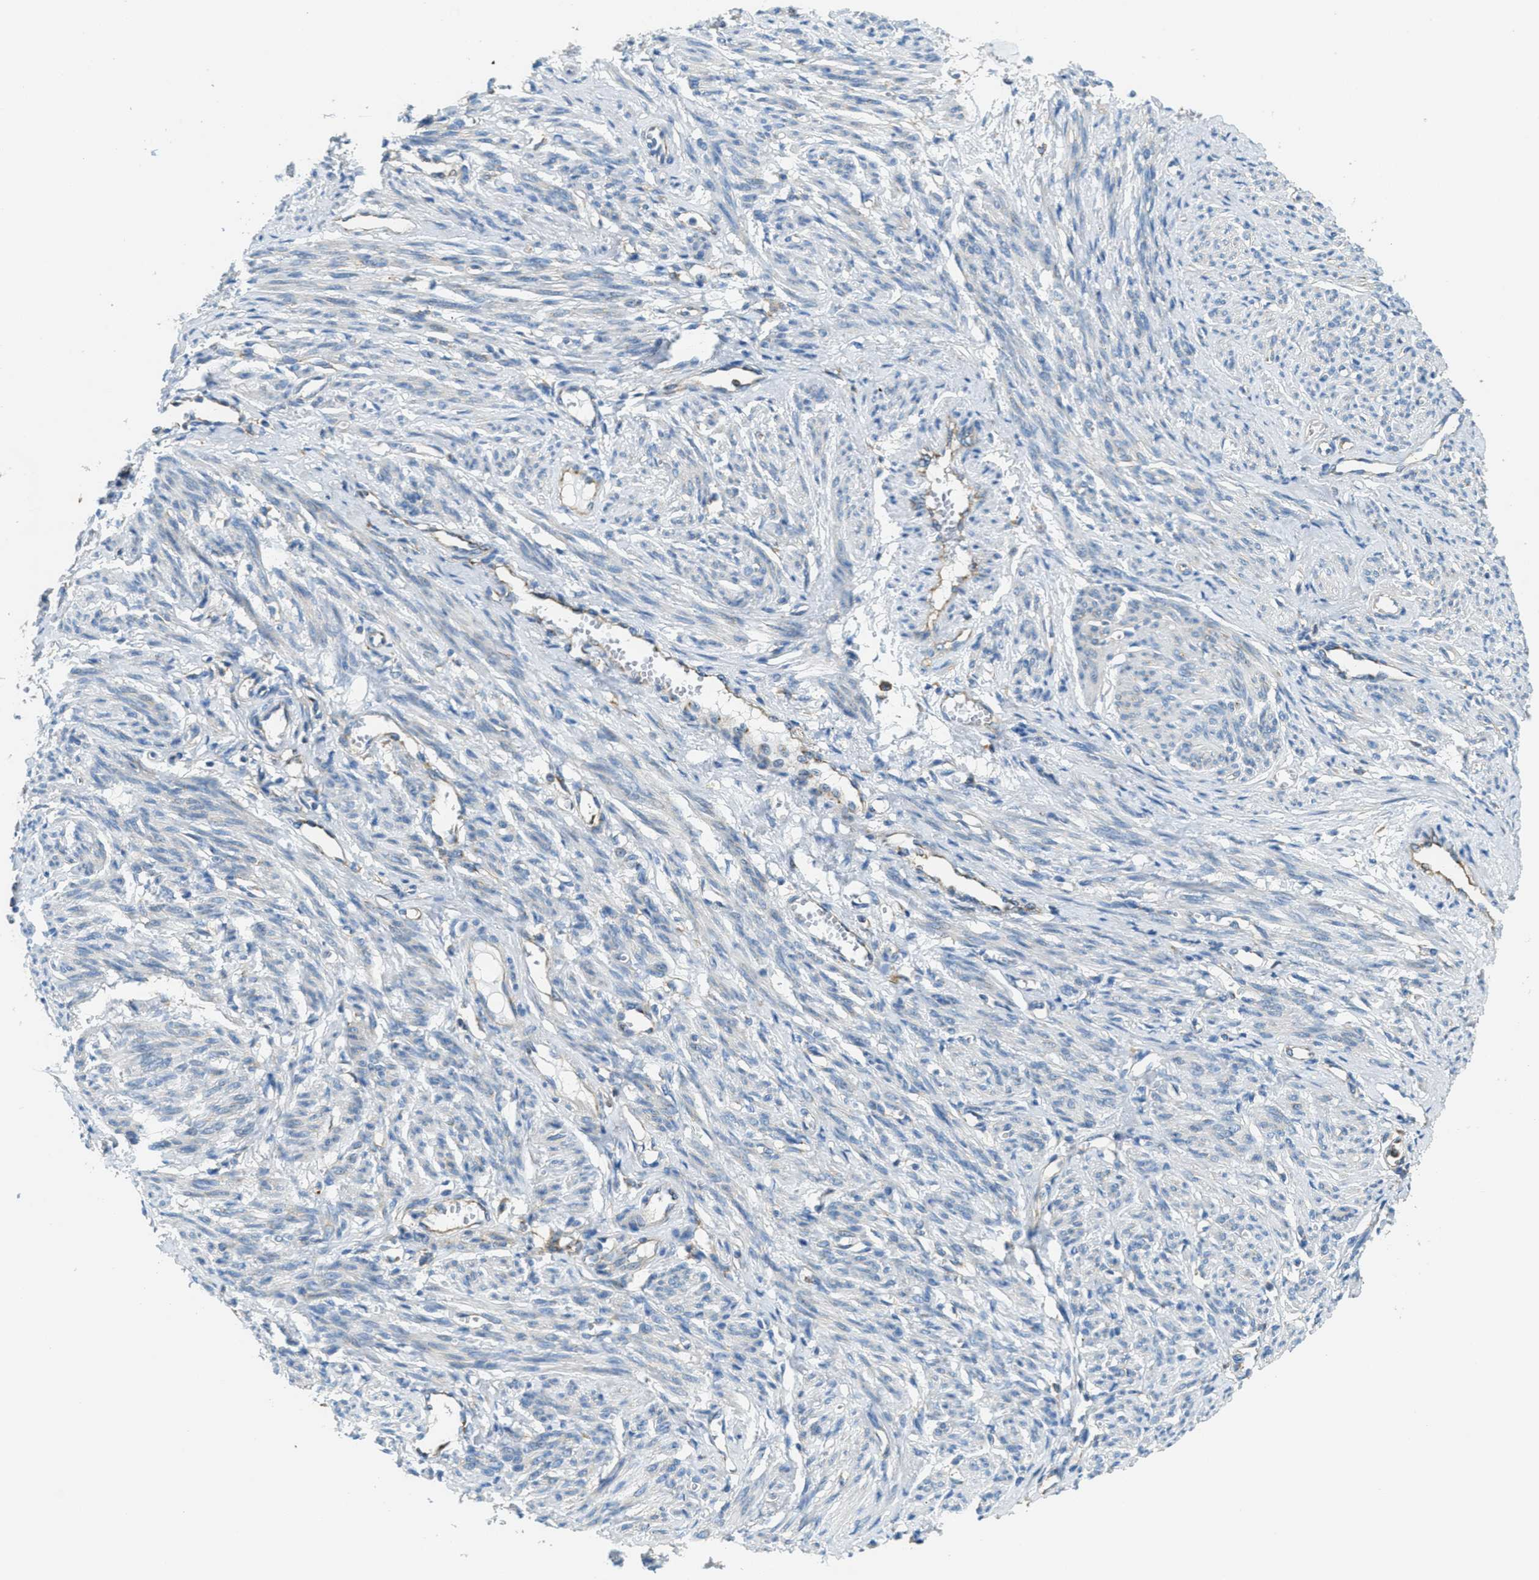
{"staining": {"intensity": "negative", "quantity": "none", "location": "none"}, "tissue": "smooth muscle", "cell_type": "Smooth muscle cells", "image_type": "normal", "snomed": [{"axis": "morphology", "description": "Normal tissue, NOS"}, {"axis": "topography", "description": "Smooth muscle"}], "caption": "An image of smooth muscle stained for a protein shows no brown staining in smooth muscle cells. (Immunohistochemistry, brightfield microscopy, high magnification).", "gene": "AP2B1", "patient": {"sex": "female", "age": 65}}